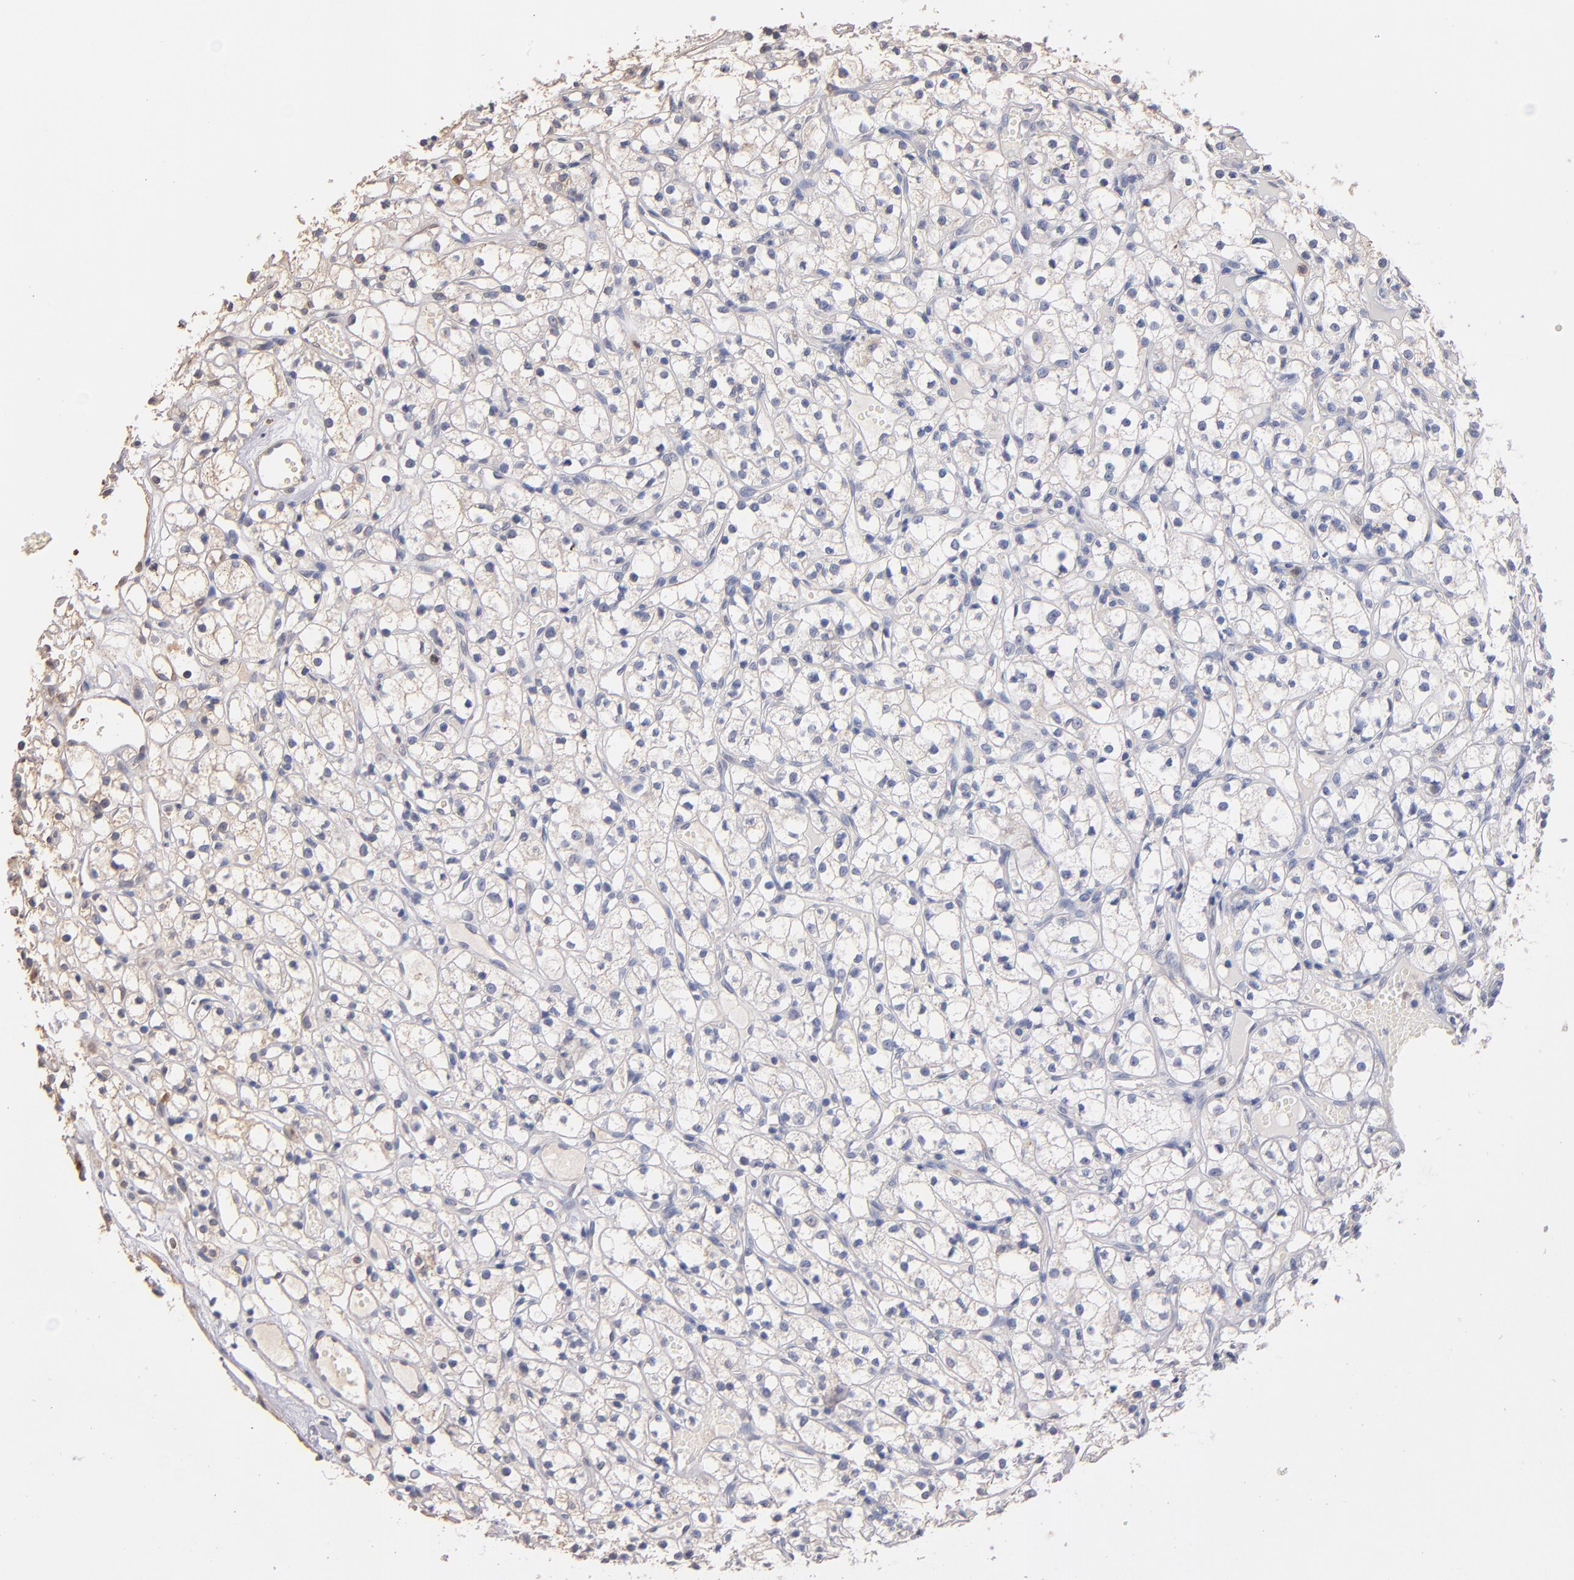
{"staining": {"intensity": "weak", "quantity": "<25%", "location": "cytoplasmic/membranous"}, "tissue": "renal cancer", "cell_type": "Tumor cells", "image_type": "cancer", "snomed": [{"axis": "morphology", "description": "Adenocarcinoma, NOS"}, {"axis": "topography", "description": "Kidney"}], "caption": "A histopathology image of human renal cancer is negative for staining in tumor cells. (Immunohistochemistry, brightfield microscopy, high magnification).", "gene": "RO60", "patient": {"sex": "male", "age": 61}}